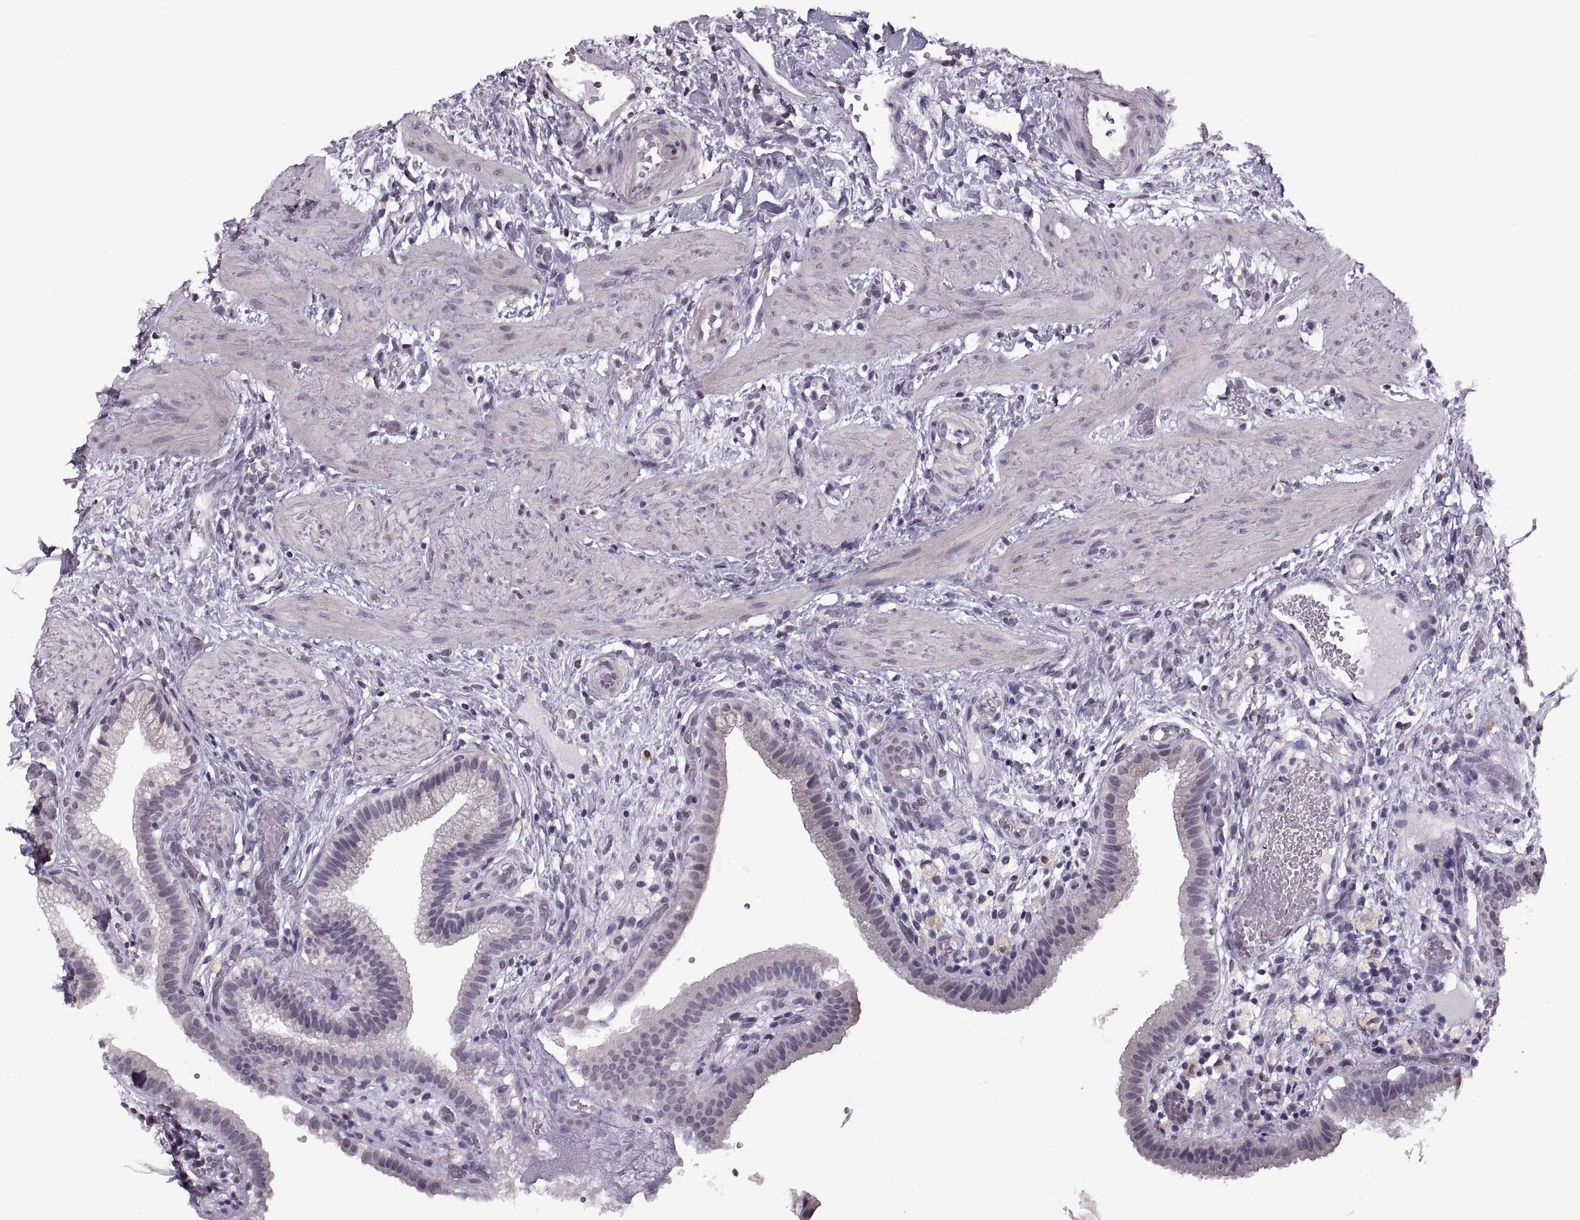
{"staining": {"intensity": "negative", "quantity": "none", "location": "none"}, "tissue": "gallbladder", "cell_type": "Glandular cells", "image_type": "normal", "snomed": [{"axis": "morphology", "description": "Normal tissue, NOS"}, {"axis": "topography", "description": "Gallbladder"}], "caption": "DAB (3,3'-diaminobenzidine) immunohistochemical staining of benign human gallbladder shows no significant staining in glandular cells.", "gene": "PRSS37", "patient": {"sex": "female", "age": 24}}